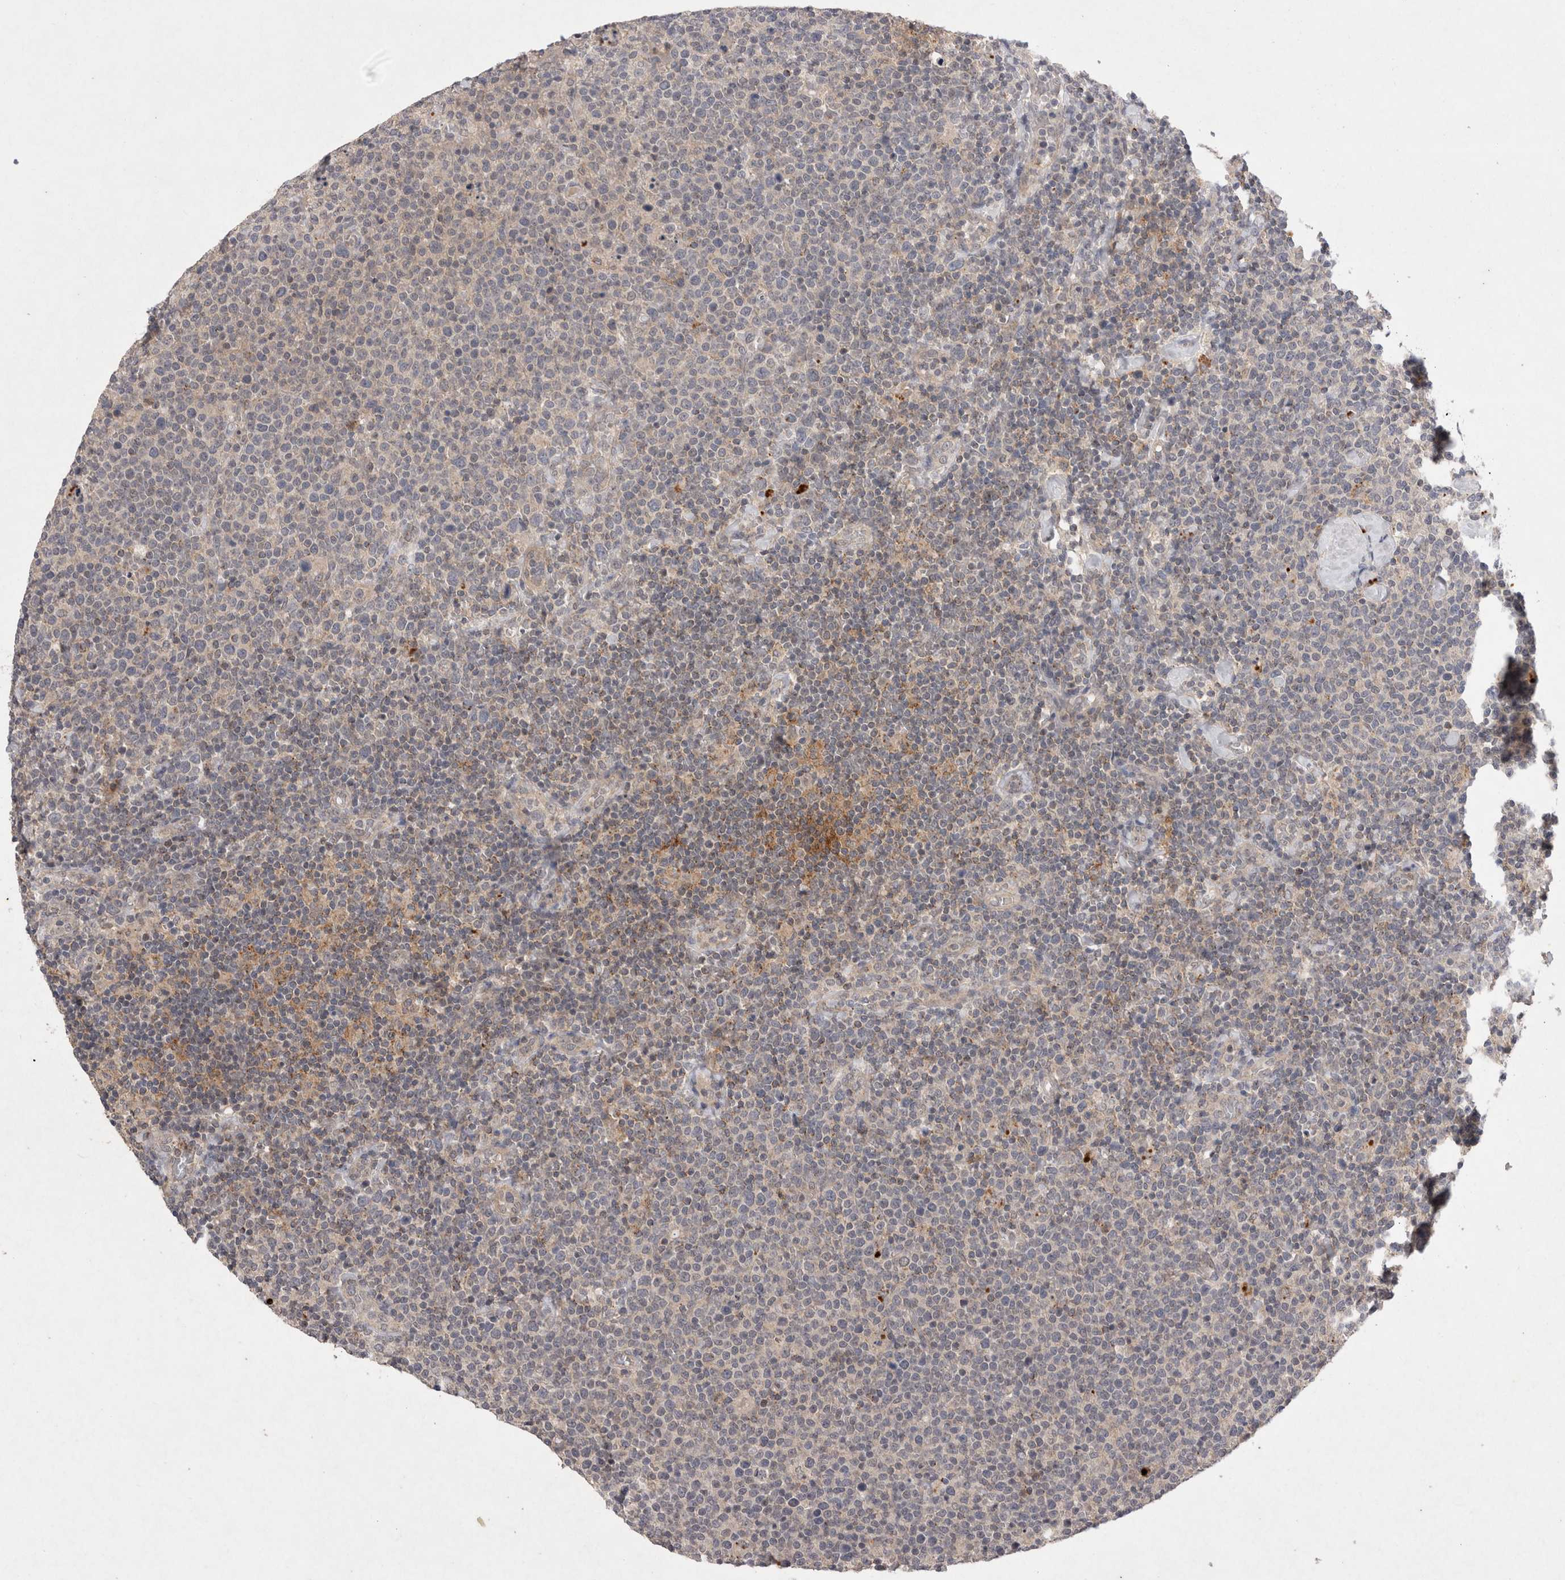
{"staining": {"intensity": "negative", "quantity": "none", "location": "none"}, "tissue": "lymphoma", "cell_type": "Tumor cells", "image_type": "cancer", "snomed": [{"axis": "morphology", "description": "Malignant lymphoma, non-Hodgkin's type, High grade"}, {"axis": "topography", "description": "Lymph node"}], "caption": "This is an immunohistochemistry (IHC) micrograph of human lymphoma. There is no expression in tumor cells.", "gene": "RASSF3", "patient": {"sex": "male", "age": 61}}